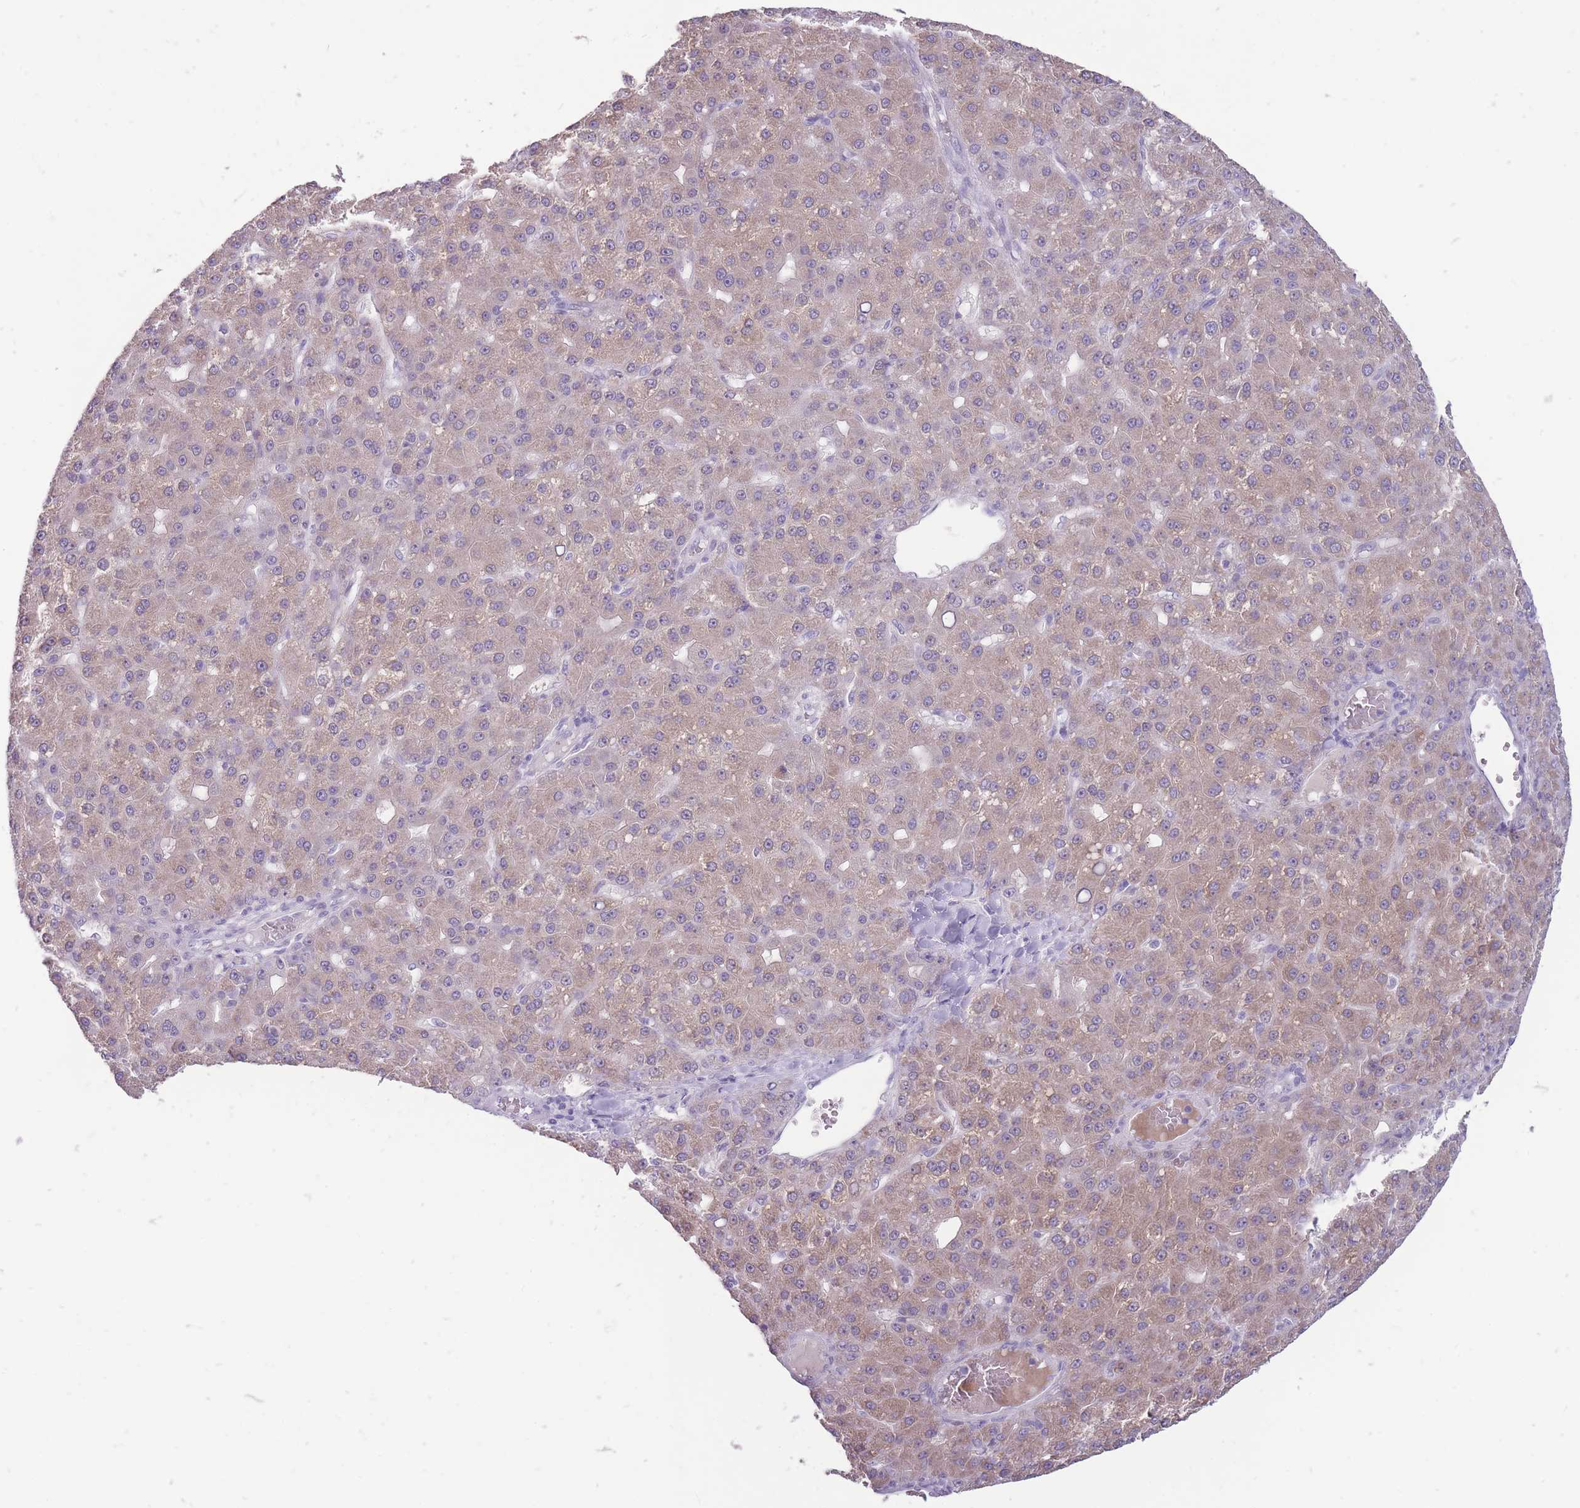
{"staining": {"intensity": "weak", "quantity": ">75%", "location": "cytoplasmic/membranous"}, "tissue": "liver cancer", "cell_type": "Tumor cells", "image_type": "cancer", "snomed": [{"axis": "morphology", "description": "Carcinoma, Hepatocellular, NOS"}, {"axis": "topography", "description": "Liver"}], "caption": "IHC (DAB) staining of hepatocellular carcinoma (liver) reveals weak cytoplasmic/membranous protein staining in about >75% of tumor cells.", "gene": "ERICH4", "patient": {"sex": "male", "age": 67}}